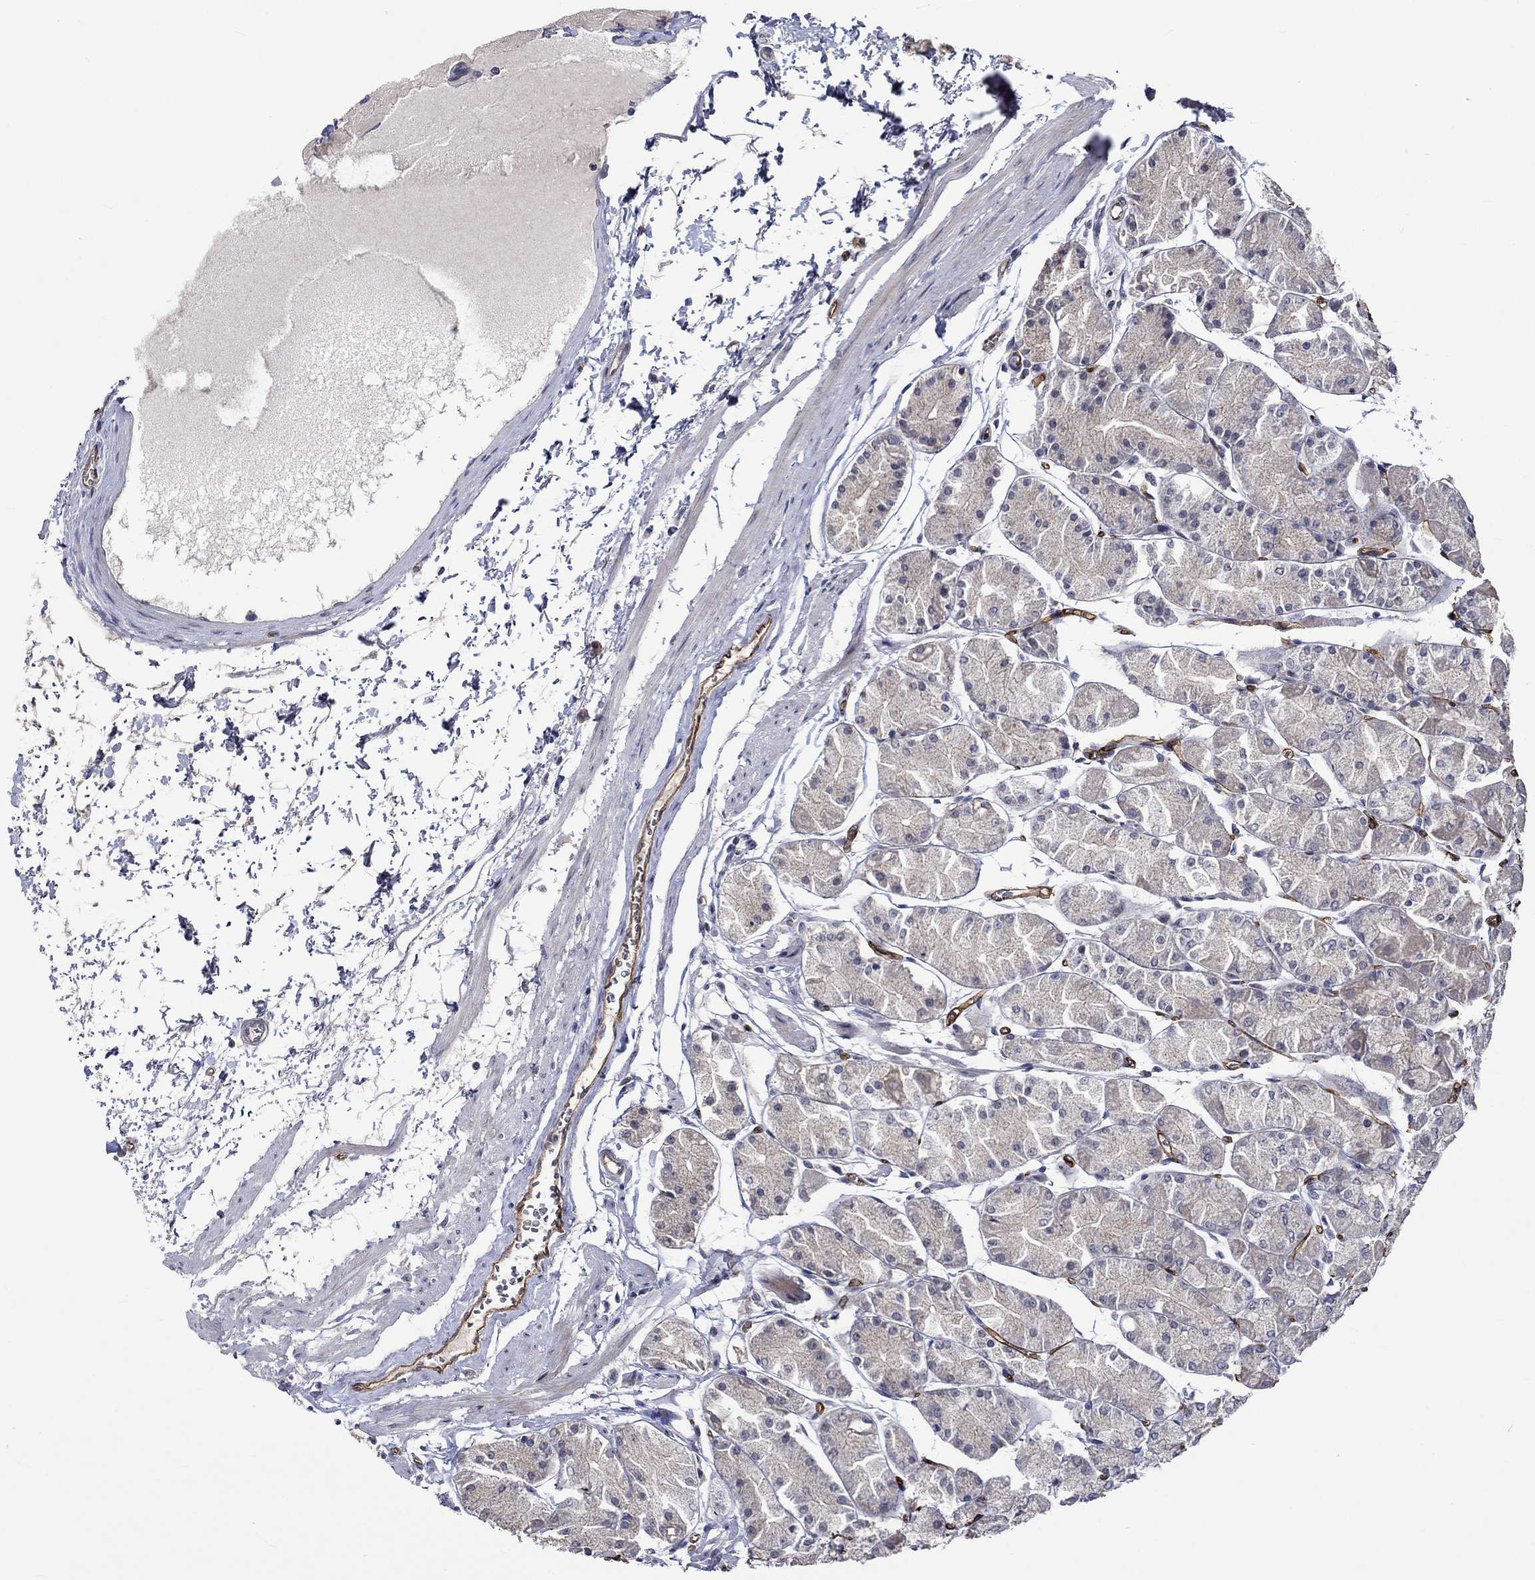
{"staining": {"intensity": "moderate", "quantity": "<25%", "location": "cytoplasmic/membranous"}, "tissue": "stomach", "cell_type": "Glandular cells", "image_type": "normal", "snomed": [{"axis": "morphology", "description": "Normal tissue, NOS"}, {"axis": "topography", "description": "Stomach, upper"}], "caption": "This is an image of immunohistochemistry staining of unremarkable stomach, which shows moderate expression in the cytoplasmic/membranous of glandular cells.", "gene": "GJA5", "patient": {"sex": "male", "age": 60}}